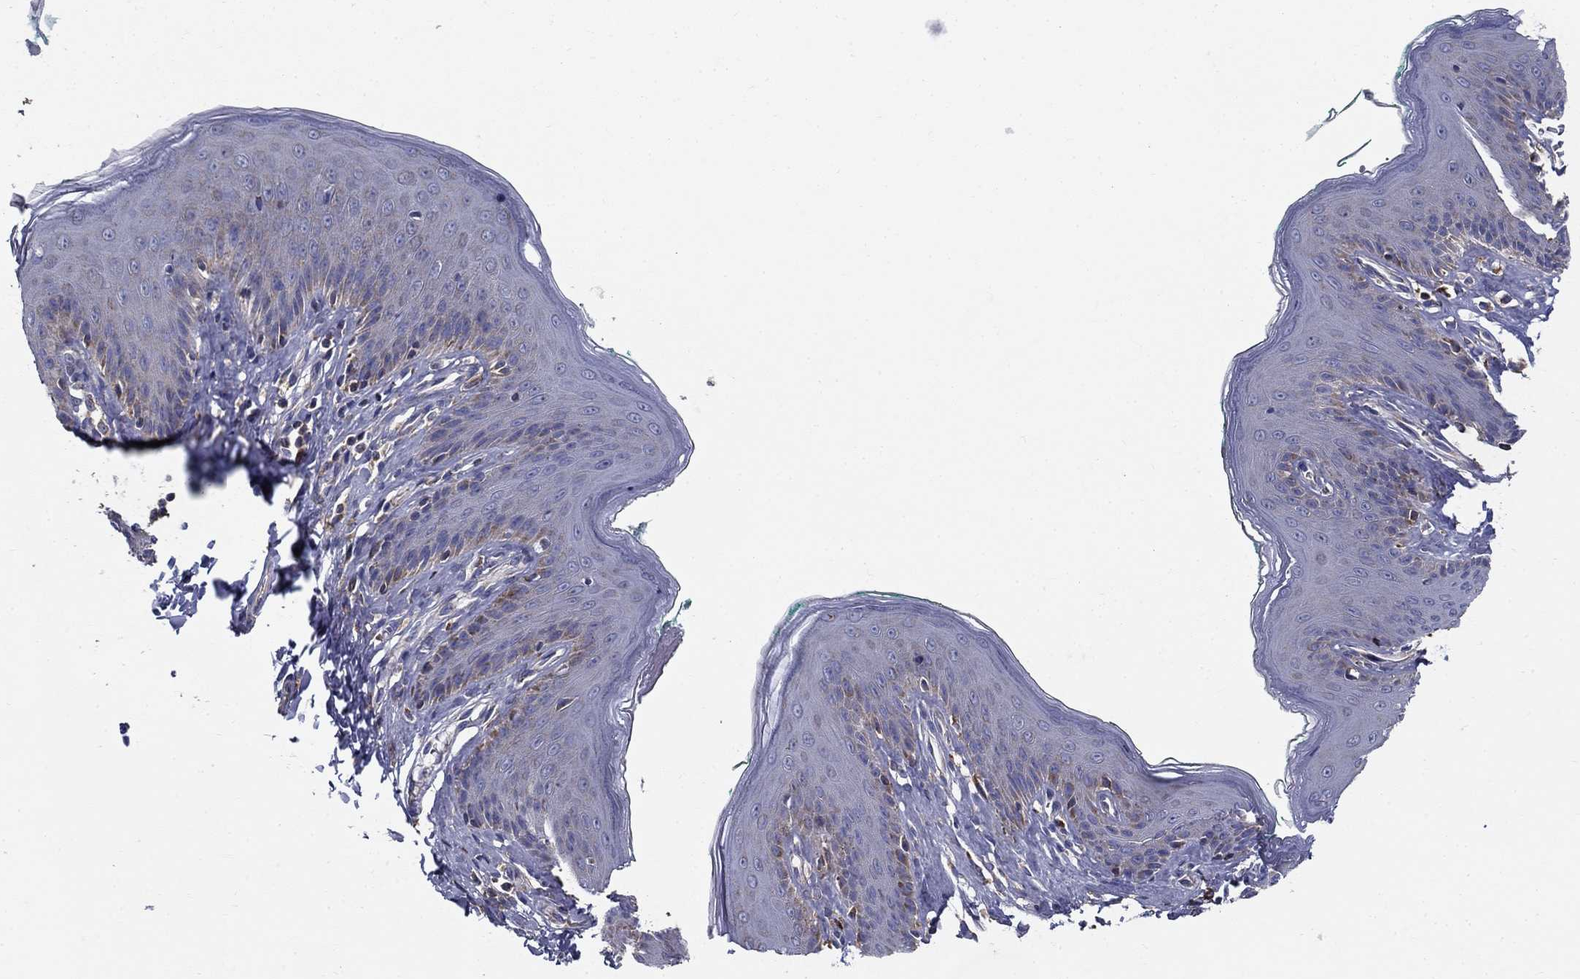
{"staining": {"intensity": "negative", "quantity": "none", "location": "none"}, "tissue": "skin", "cell_type": "Epidermal cells", "image_type": "normal", "snomed": [{"axis": "morphology", "description": "Normal tissue, NOS"}, {"axis": "topography", "description": "Vulva"}], "caption": "Immunohistochemistry photomicrograph of unremarkable skin stained for a protein (brown), which demonstrates no positivity in epidermal cells.", "gene": "NME5", "patient": {"sex": "female", "age": 66}}